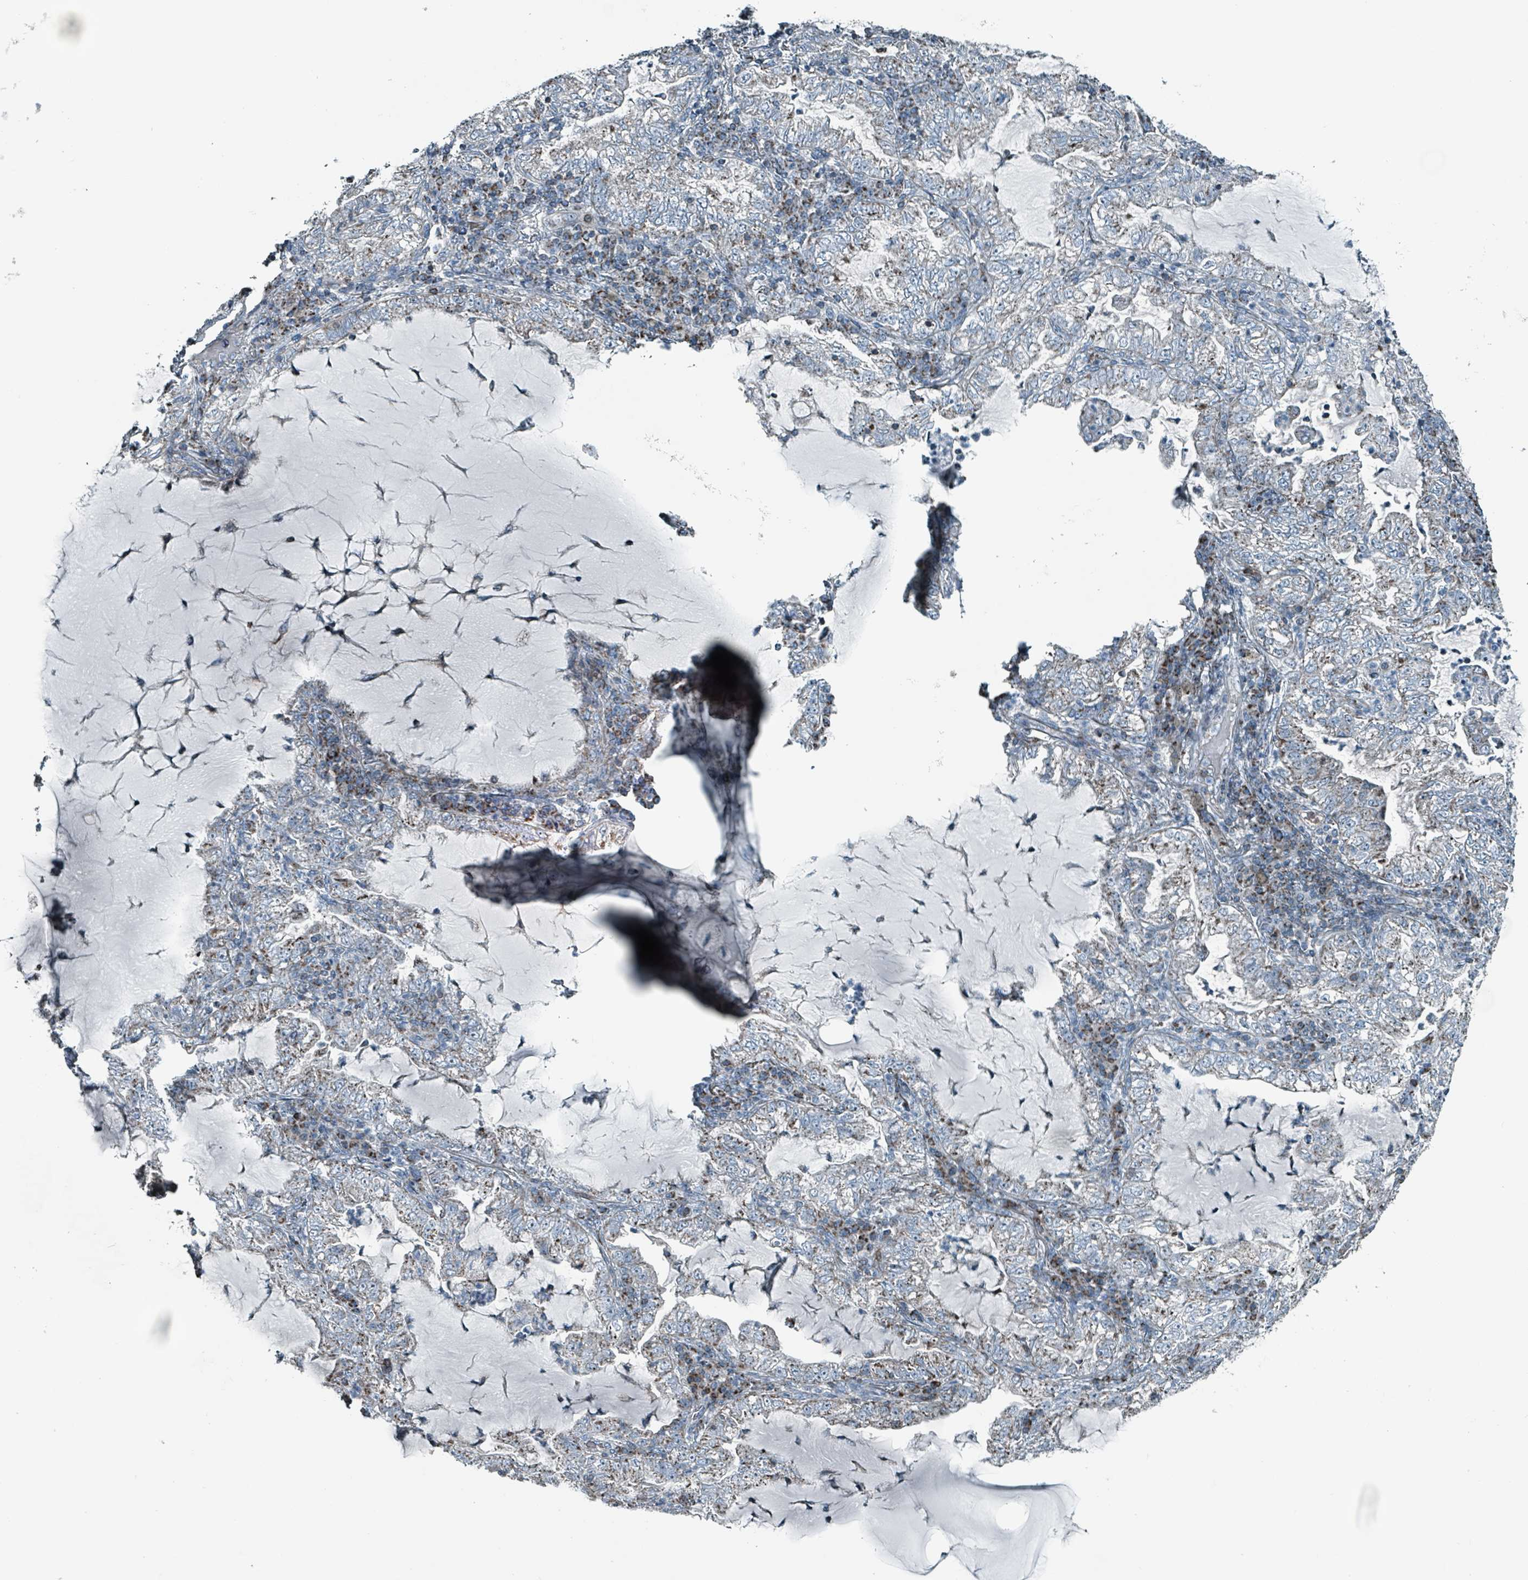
{"staining": {"intensity": "weak", "quantity": "<25%", "location": "cytoplasmic/membranous"}, "tissue": "lung cancer", "cell_type": "Tumor cells", "image_type": "cancer", "snomed": [{"axis": "morphology", "description": "Adenocarcinoma, NOS"}, {"axis": "topography", "description": "Lung"}], "caption": "IHC micrograph of neoplastic tissue: lung adenocarcinoma stained with DAB (3,3'-diaminobenzidine) demonstrates no significant protein staining in tumor cells.", "gene": "ABHD18", "patient": {"sex": "female", "age": 73}}